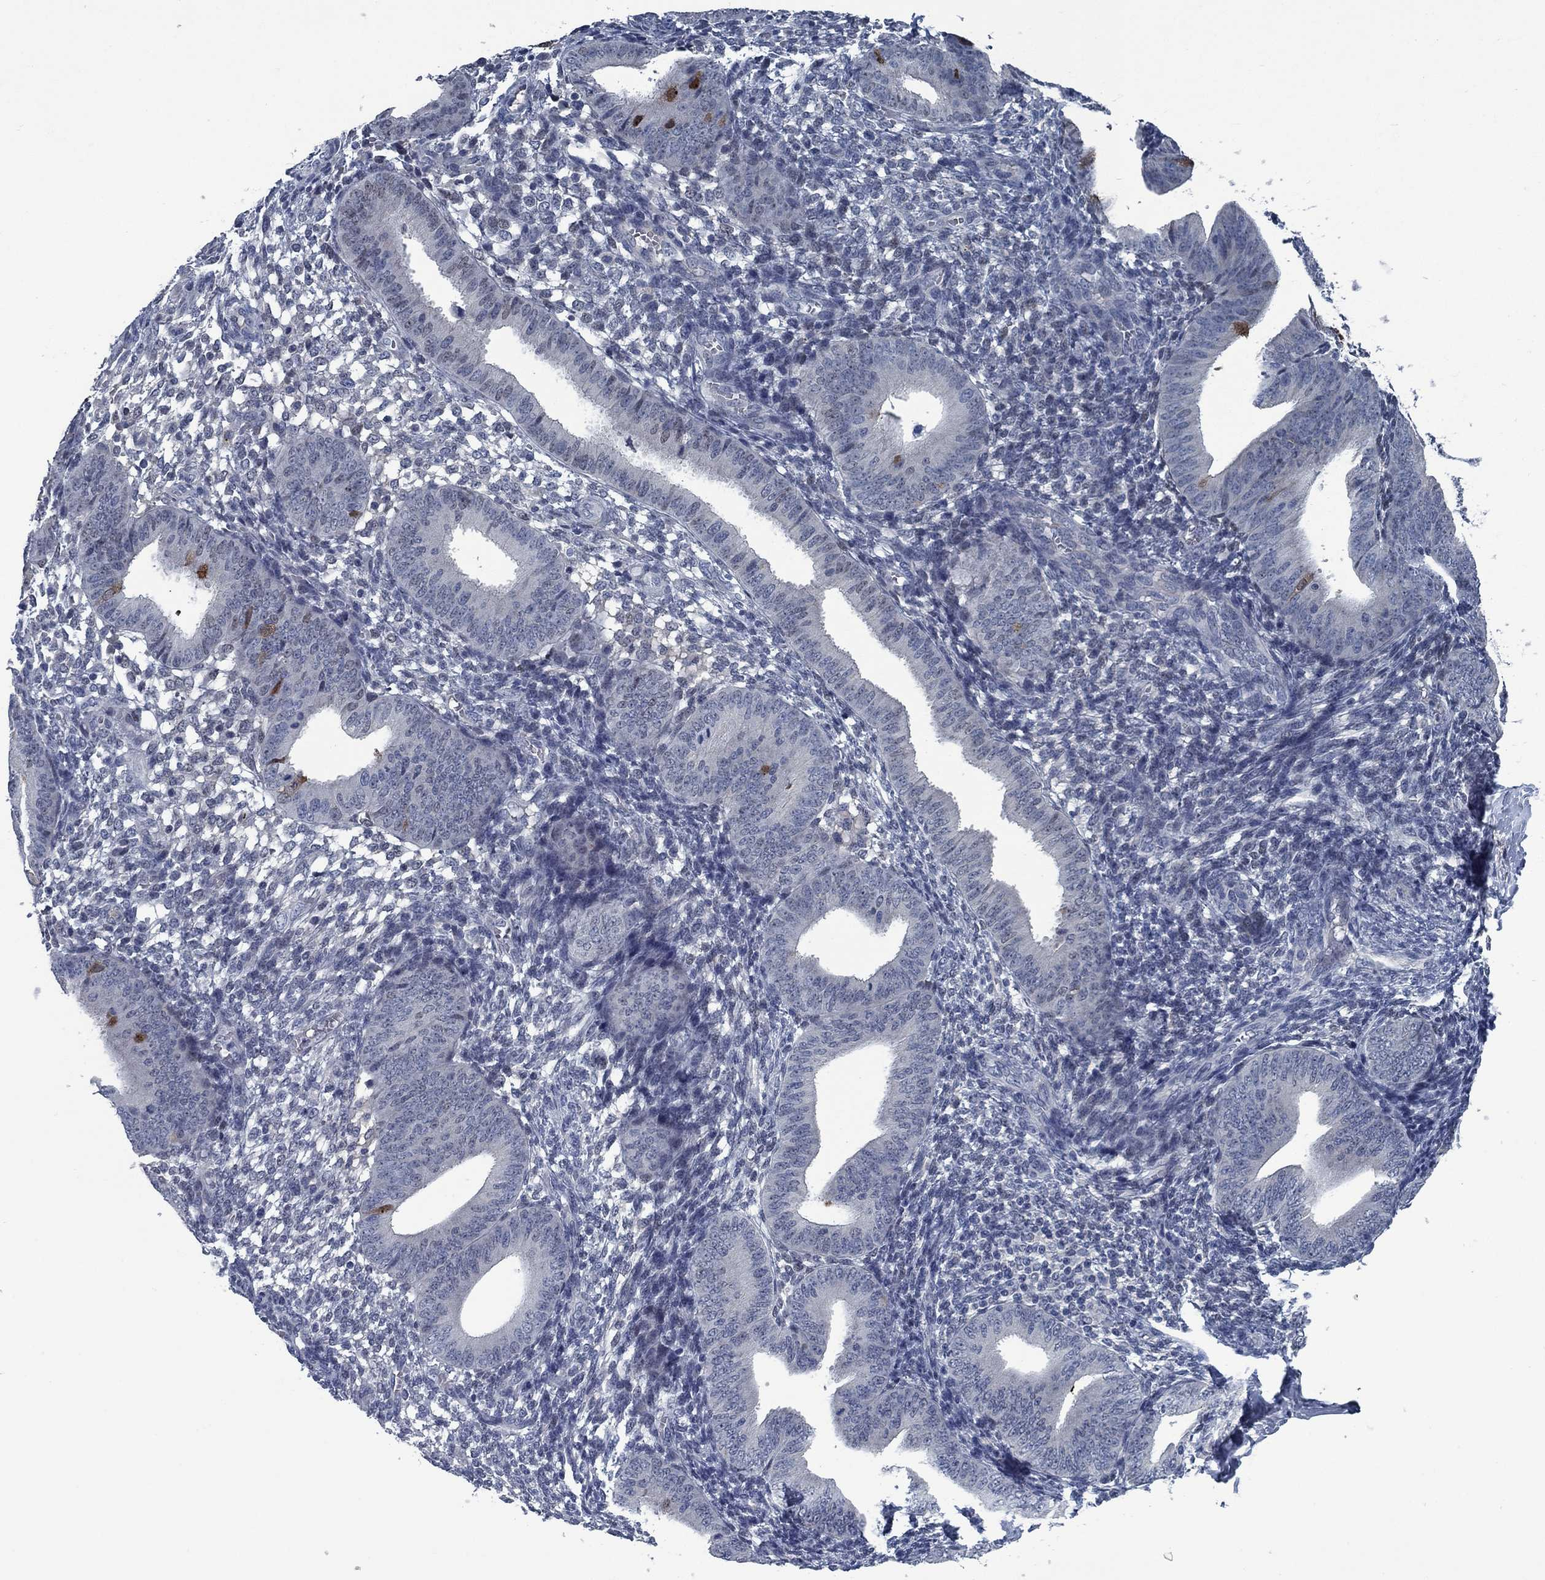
{"staining": {"intensity": "negative", "quantity": "none", "location": "none"}, "tissue": "endometrium", "cell_type": "Cells in endometrial stroma", "image_type": "normal", "snomed": [{"axis": "morphology", "description": "Normal tissue, NOS"}, {"axis": "topography", "description": "Endometrium"}], "caption": "DAB (3,3'-diaminobenzidine) immunohistochemical staining of benign human endometrium demonstrates no significant positivity in cells in endometrial stroma. Nuclei are stained in blue.", "gene": "PNMA8A", "patient": {"sex": "female", "age": 39}}